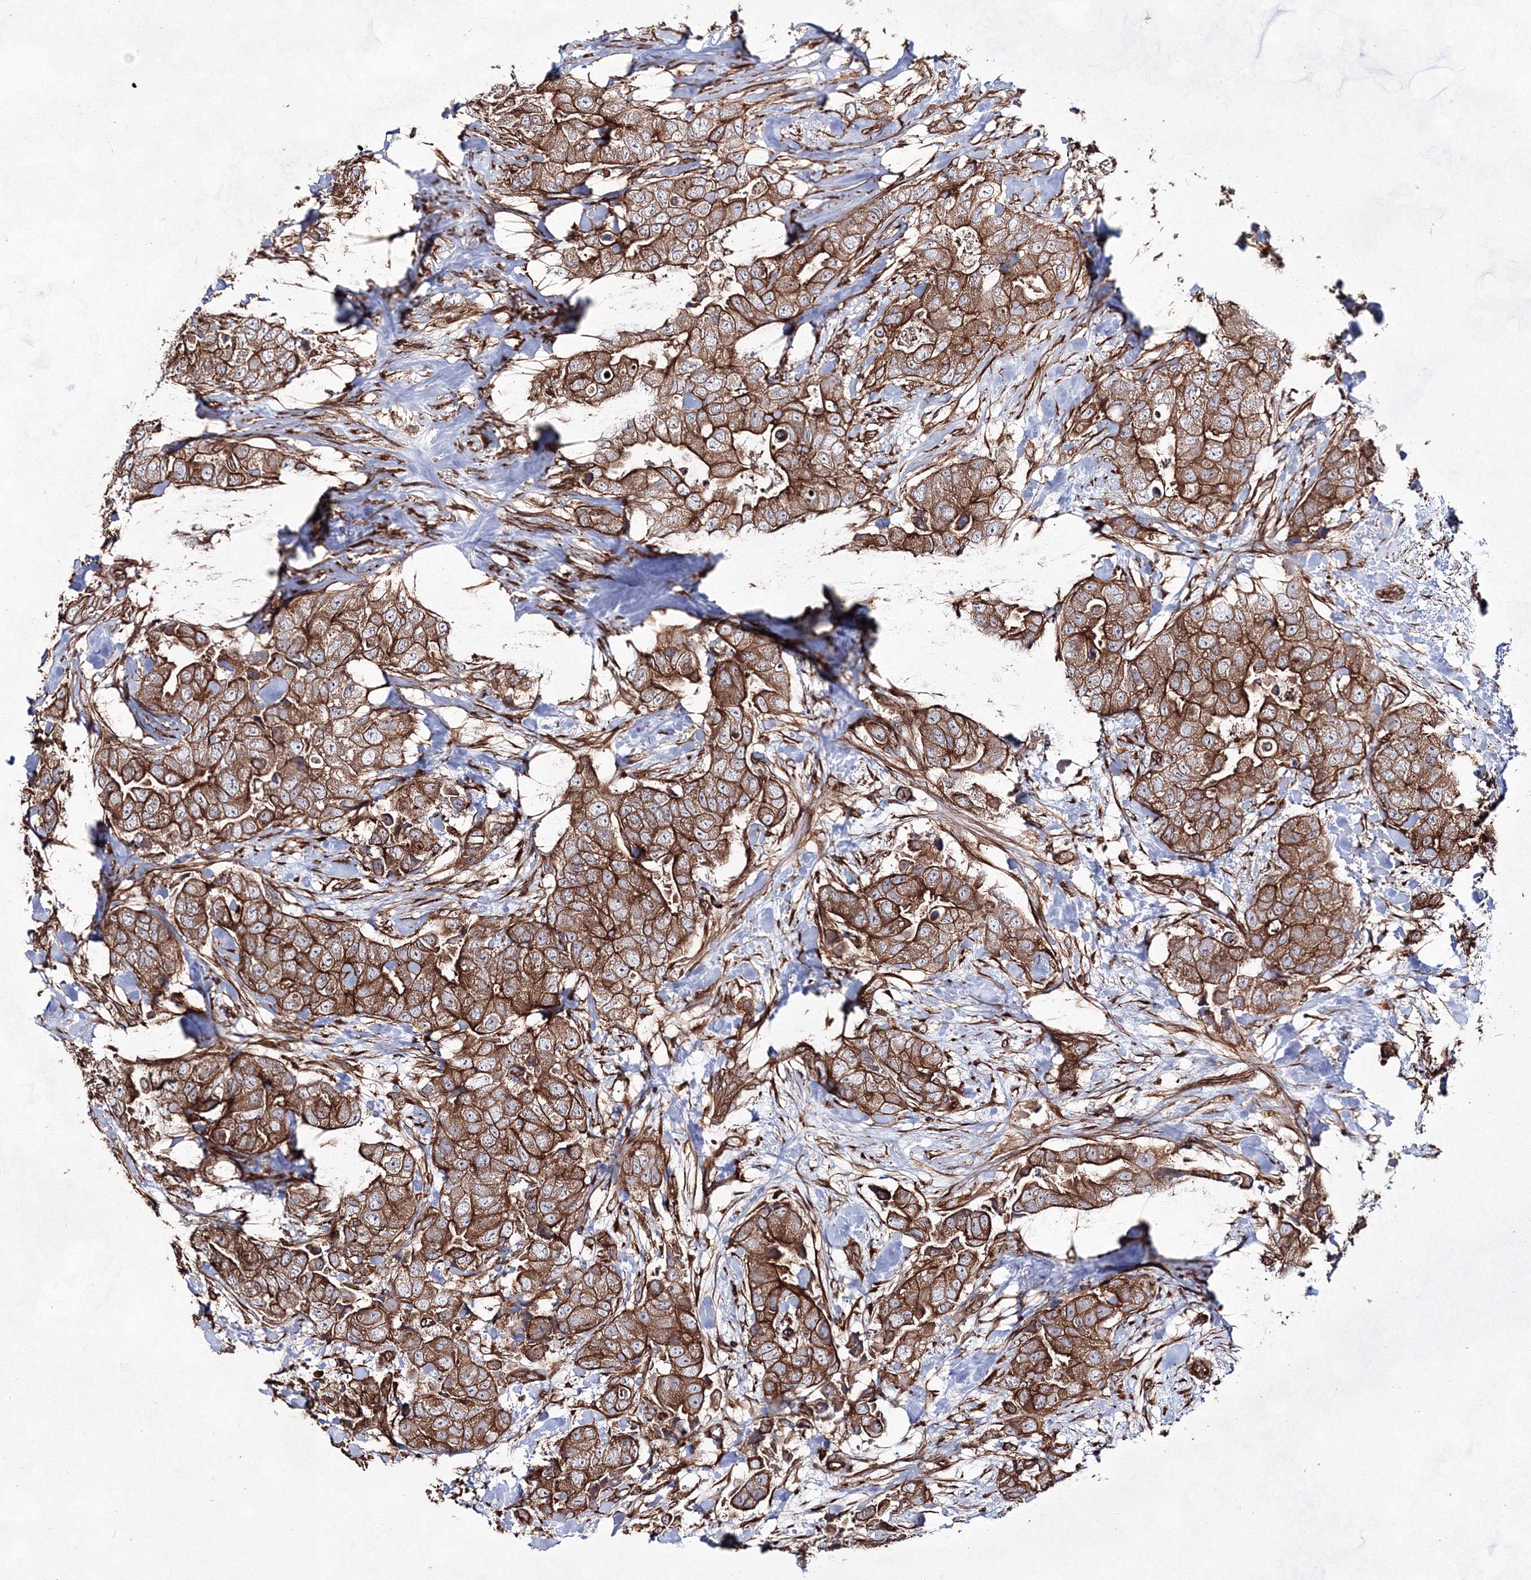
{"staining": {"intensity": "strong", "quantity": ">75%", "location": "cytoplasmic/membranous"}, "tissue": "breast cancer", "cell_type": "Tumor cells", "image_type": "cancer", "snomed": [{"axis": "morphology", "description": "Duct carcinoma"}, {"axis": "topography", "description": "Breast"}], "caption": "This histopathology image exhibits immunohistochemistry staining of intraductal carcinoma (breast), with high strong cytoplasmic/membranous staining in about >75% of tumor cells.", "gene": "EXOC6", "patient": {"sex": "female", "age": 62}}